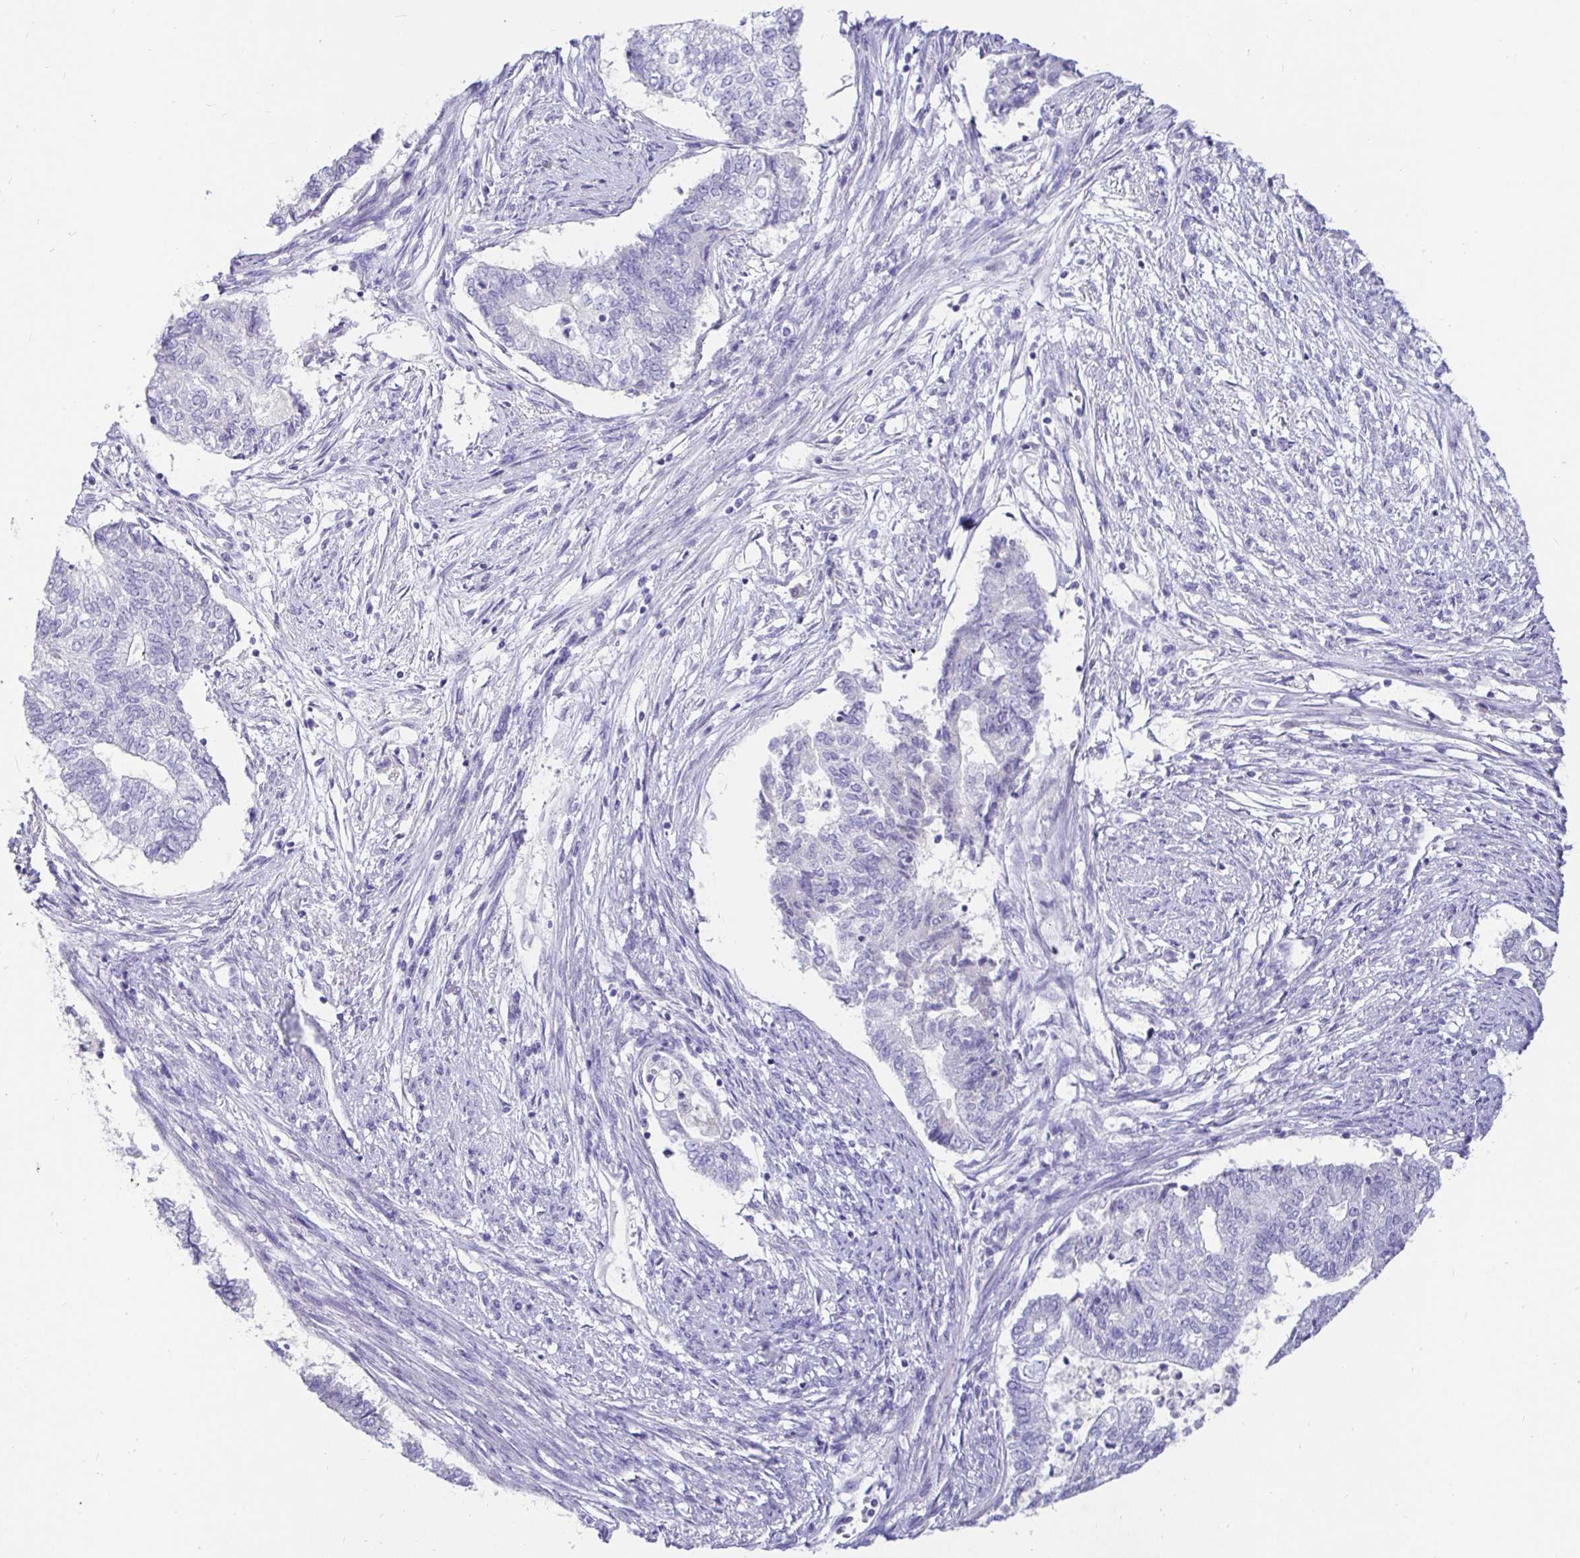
{"staining": {"intensity": "negative", "quantity": "none", "location": "none"}, "tissue": "endometrial cancer", "cell_type": "Tumor cells", "image_type": "cancer", "snomed": [{"axis": "morphology", "description": "Adenocarcinoma, NOS"}, {"axis": "topography", "description": "Endometrium"}], "caption": "The photomicrograph reveals no staining of tumor cells in endometrial adenocarcinoma. (Stains: DAB (3,3'-diaminobenzidine) IHC with hematoxylin counter stain, Microscopy: brightfield microscopy at high magnification).", "gene": "TPTE", "patient": {"sex": "female", "age": 65}}